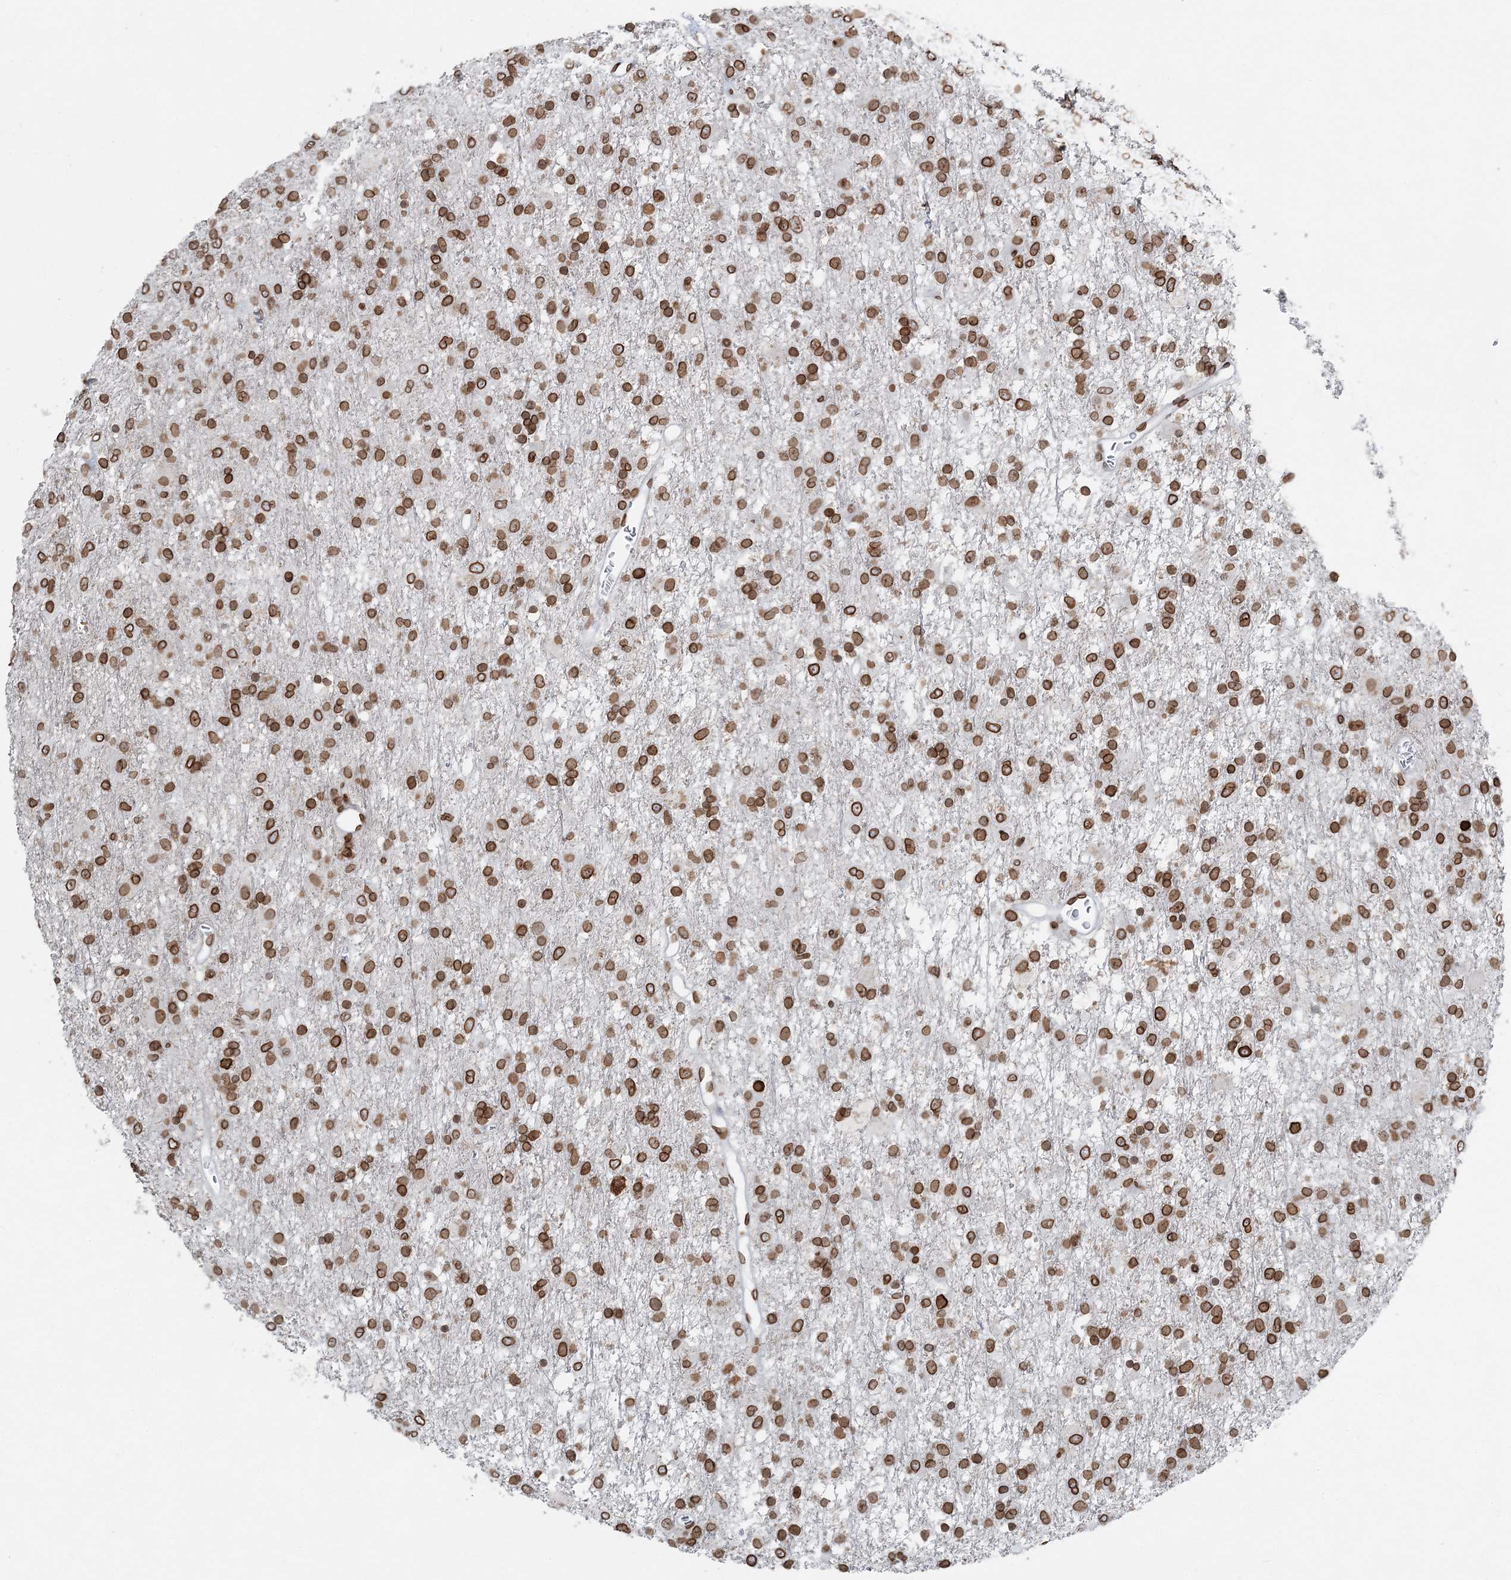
{"staining": {"intensity": "moderate", "quantity": ">75%", "location": "cytoplasmic/membranous,nuclear"}, "tissue": "glioma", "cell_type": "Tumor cells", "image_type": "cancer", "snomed": [{"axis": "morphology", "description": "Glioma, malignant, Low grade"}, {"axis": "topography", "description": "Brain"}], "caption": "Protein expression analysis of low-grade glioma (malignant) demonstrates moderate cytoplasmic/membranous and nuclear positivity in approximately >75% of tumor cells.", "gene": "GJD4", "patient": {"sex": "male", "age": 65}}